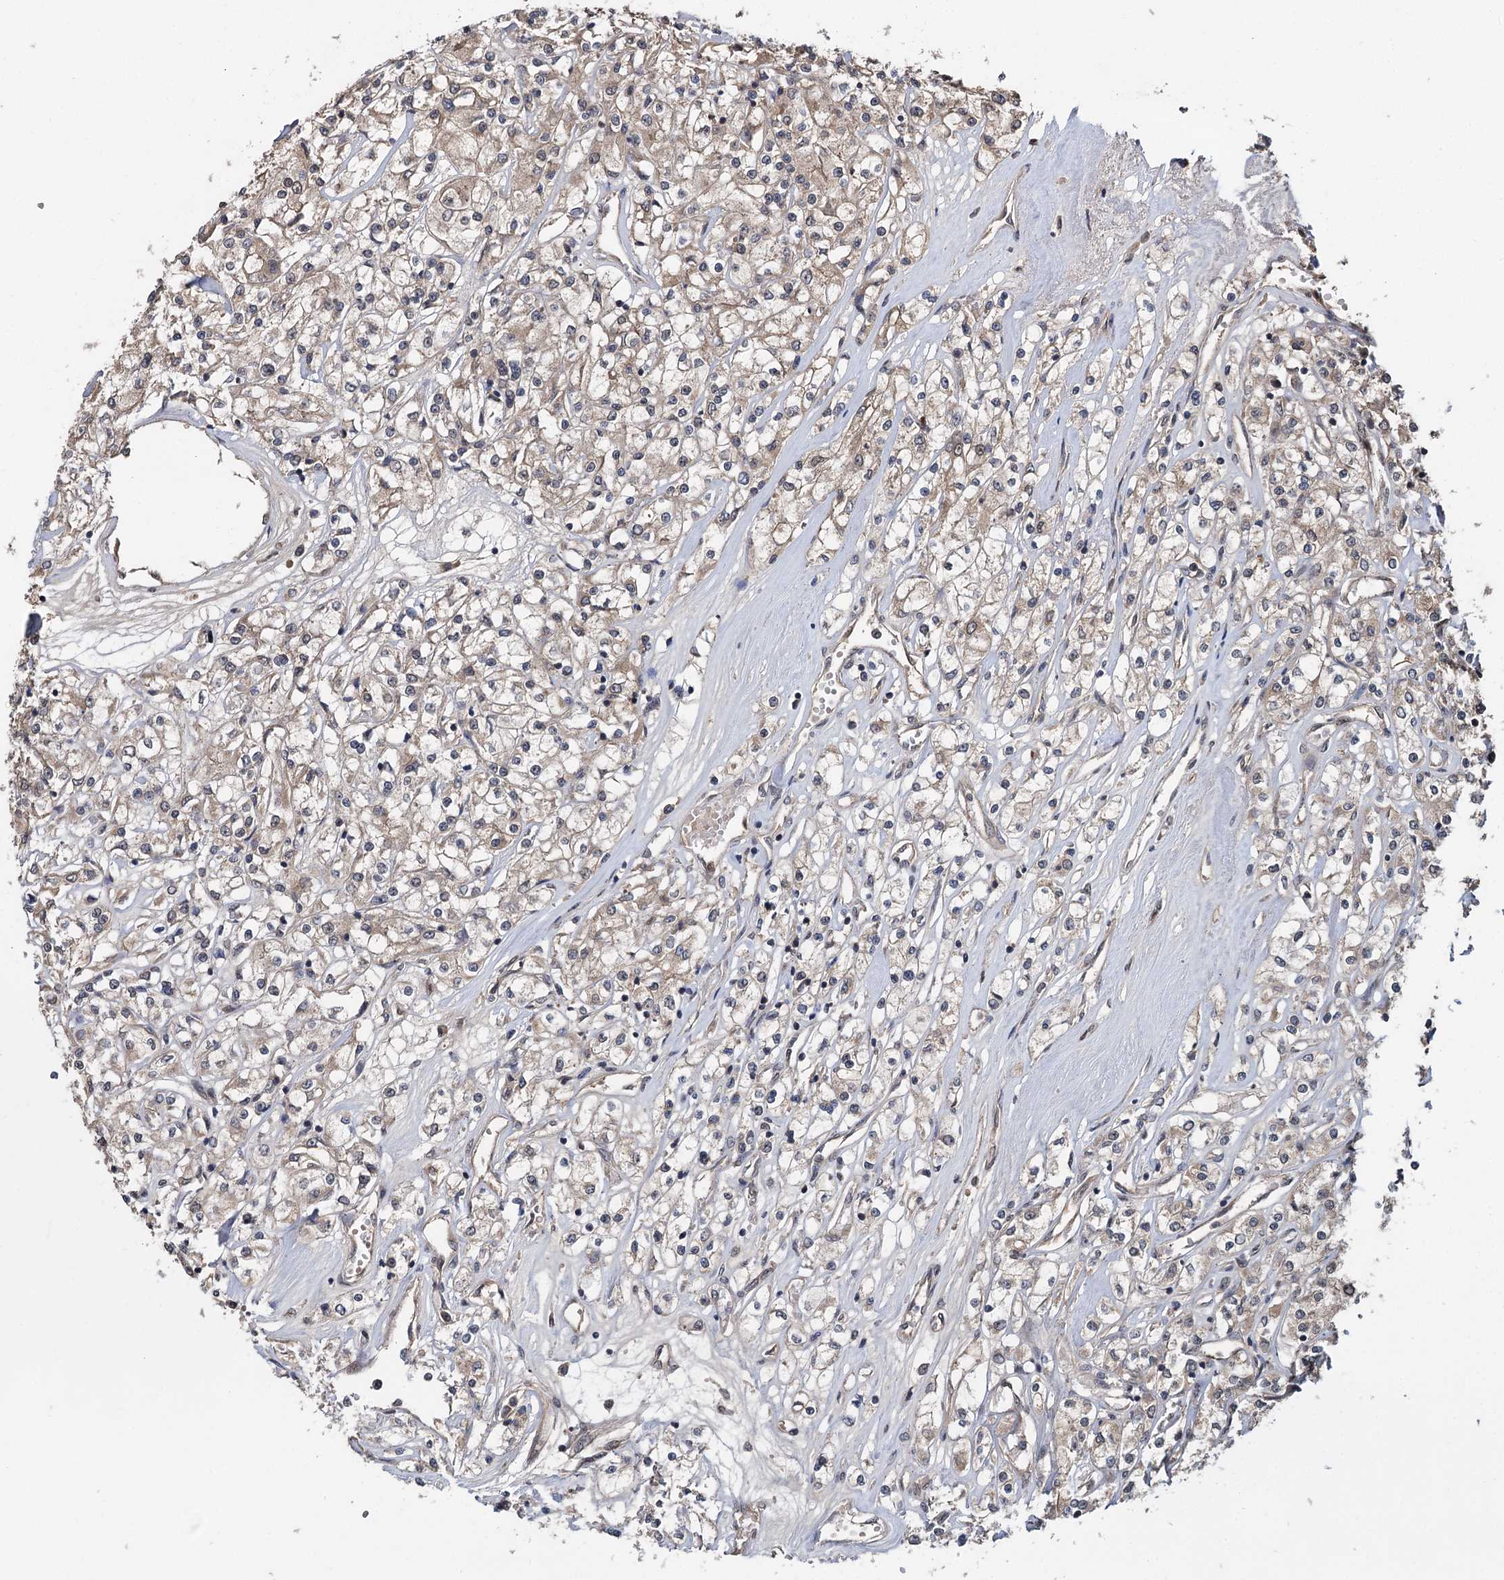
{"staining": {"intensity": "weak", "quantity": ">75%", "location": "cytoplasmic/membranous"}, "tissue": "renal cancer", "cell_type": "Tumor cells", "image_type": "cancer", "snomed": [{"axis": "morphology", "description": "Adenocarcinoma, NOS"}, {"axis": "topography", "description": "Kidney"}], "caption": "High-power microscopy captured an immunohistochemistry (IHC) image of renal adenocarcinoma, revealing weak cytoplasmic/membranous positivity in about >75% of tumor cells.", "gene": "MYG1", "patient": {"sex": "female", "age": 59}}